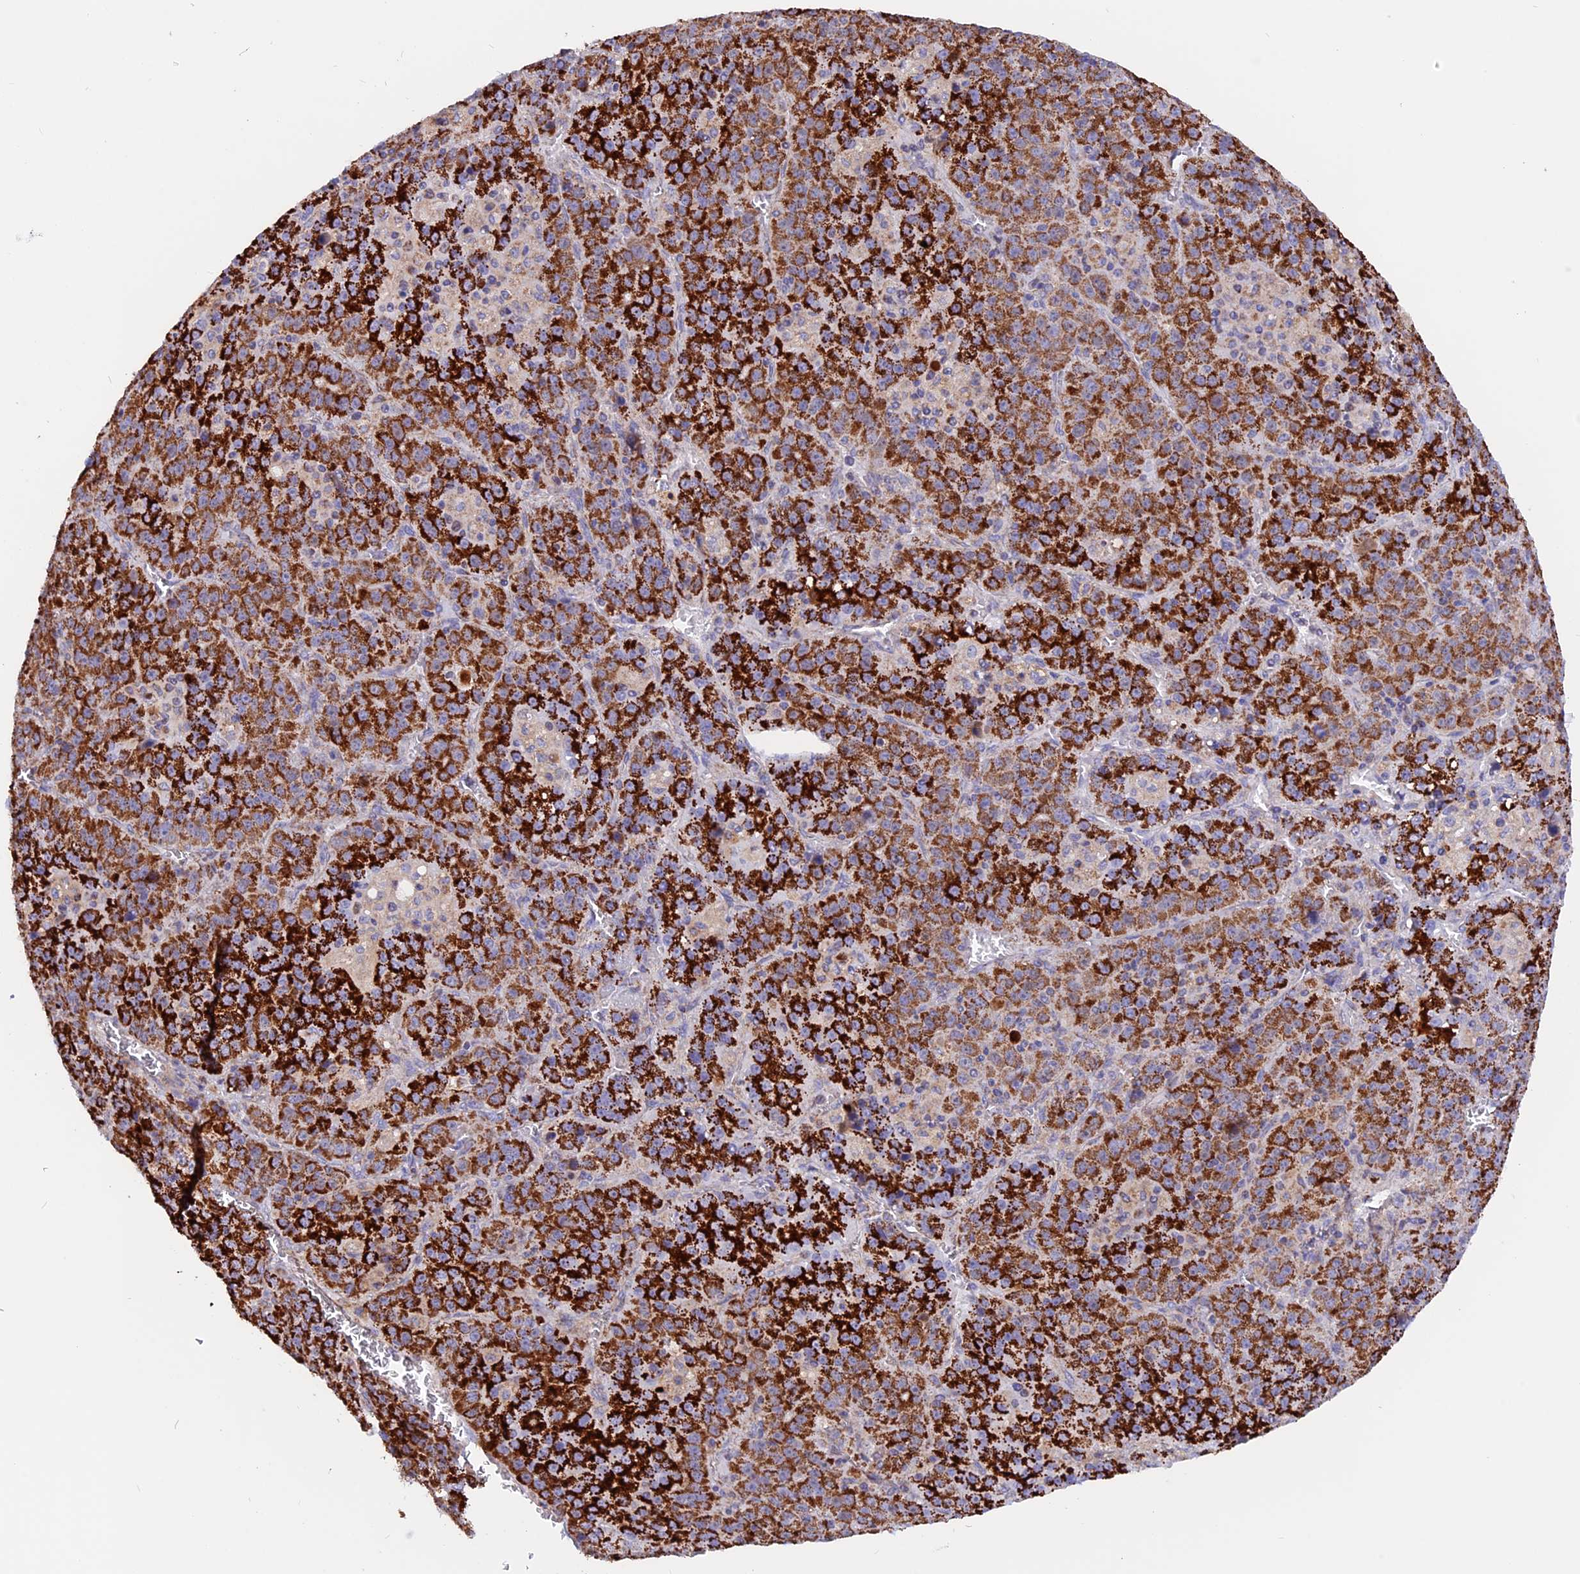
{"staining": {"intensity": "strong", "quantity": ">75%", "location": "cytoplasmic/membranous"}, "tissue": "liver cancer", "cell_type": "Tumor cells", "image_type": "cancer", "snomed": [{"axis": "morphology", "description": "Carcinoma, Hepatocellular, NOS"}, {"axis": "topography", "description": "Liver"}], "caption": "Liver cancer stained with DAB IHC reveals high levels of strong cytoplasmic/membranous expression in approximately >75% of tumor cells.", "gene": "GCDH", "patient": {"sex": "female", "age": 53}}